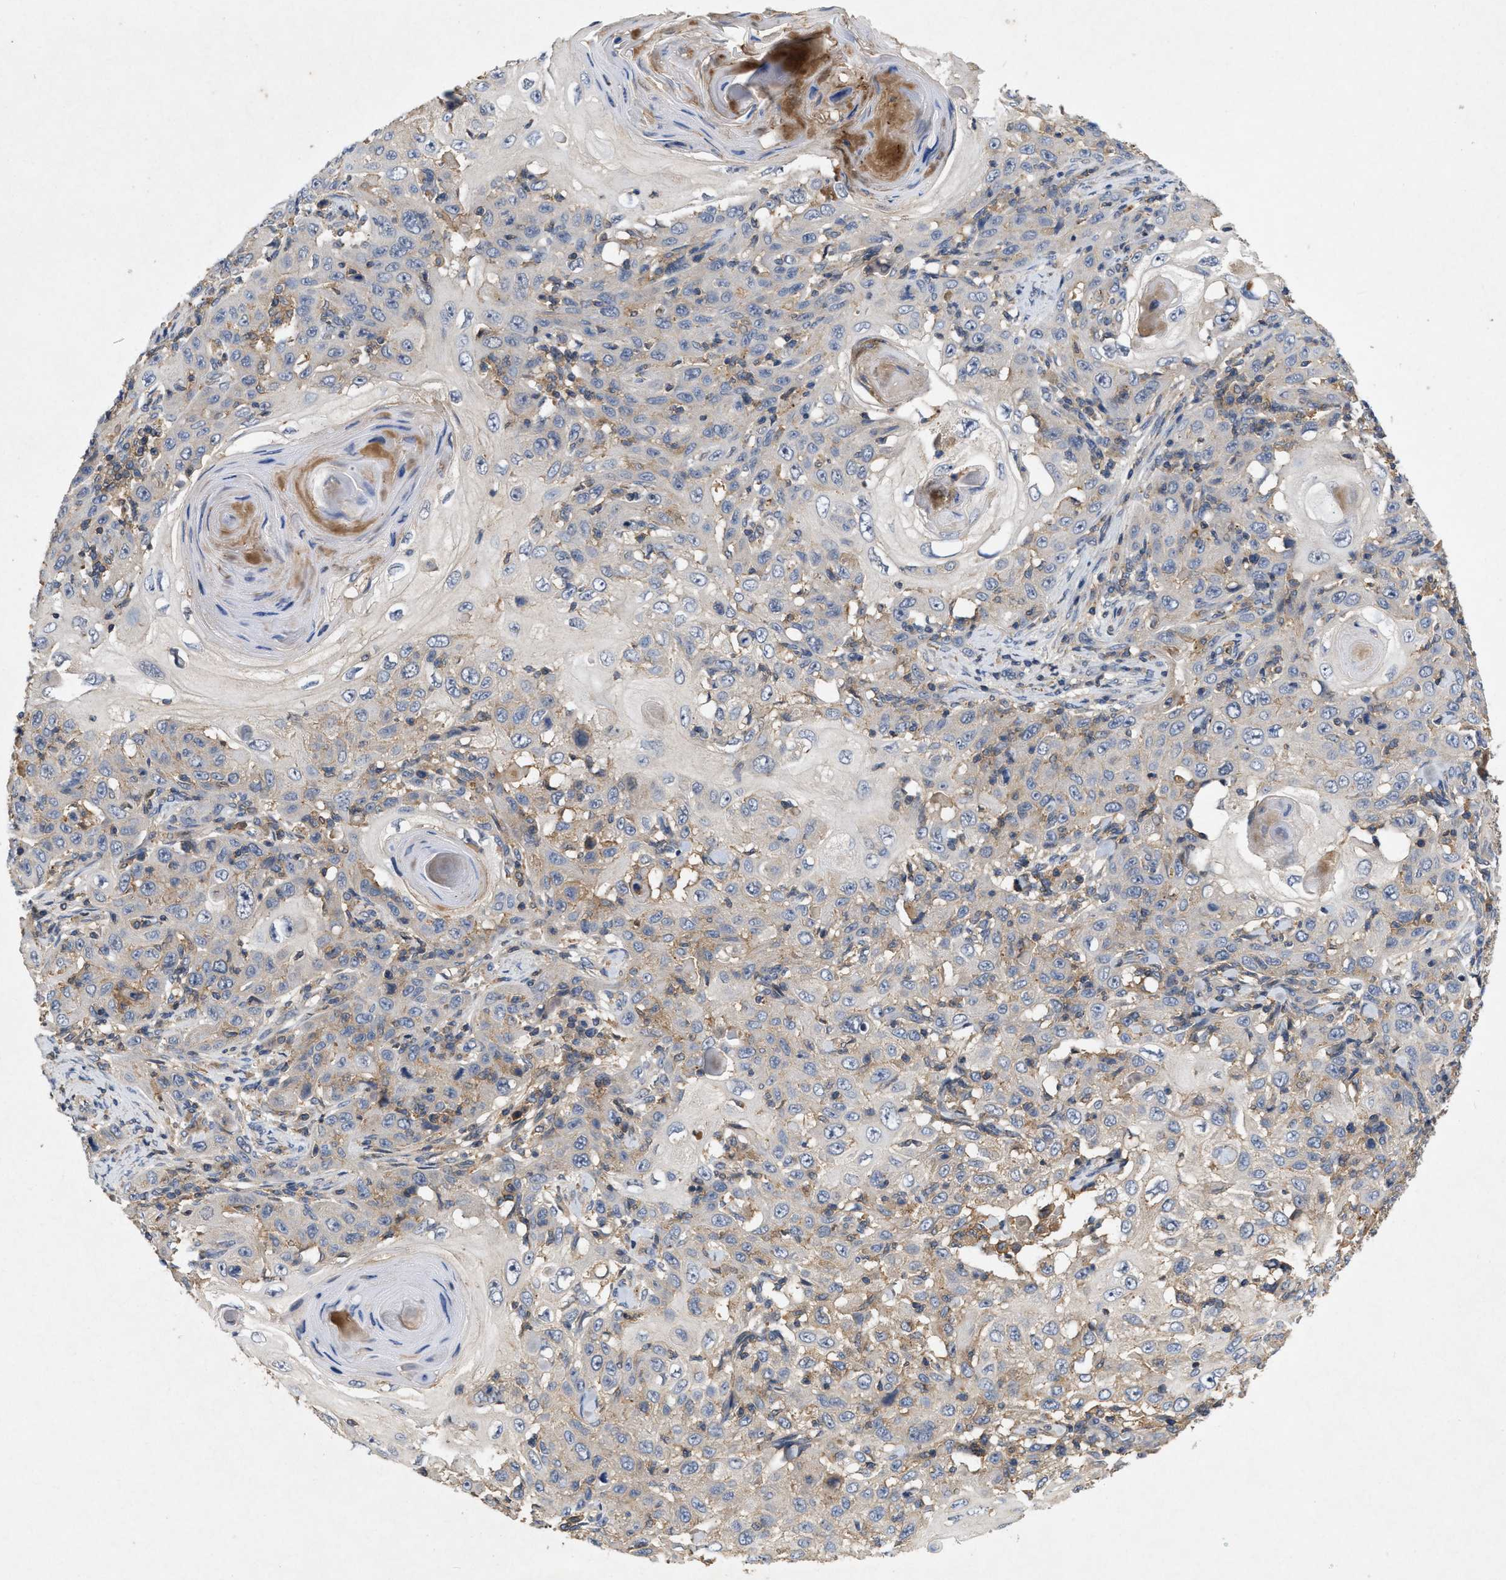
{"staining": {"intensity": "weak", "quantity": "25%-75%", "location": "cytoplasmic/membranous"}, "tissue": "skin cancer", "cell_type": "Tumor cells", "image_type": "cancer", "snomed": [{"axis": "morphology", "description": "Squamous cell carcinoma, NOS"}, {"axis": "topography", "description": "Skin"}], "caption": "IHC micrograph of squamous cell carcinoma (skin) stained for a protein (brown), which displays low levels of weak cytoplasmic/membranous staining in about 25%-75% of tumor cells.", "gene": "LPAR2", "patient": {"sex": "female", "age": 88}}